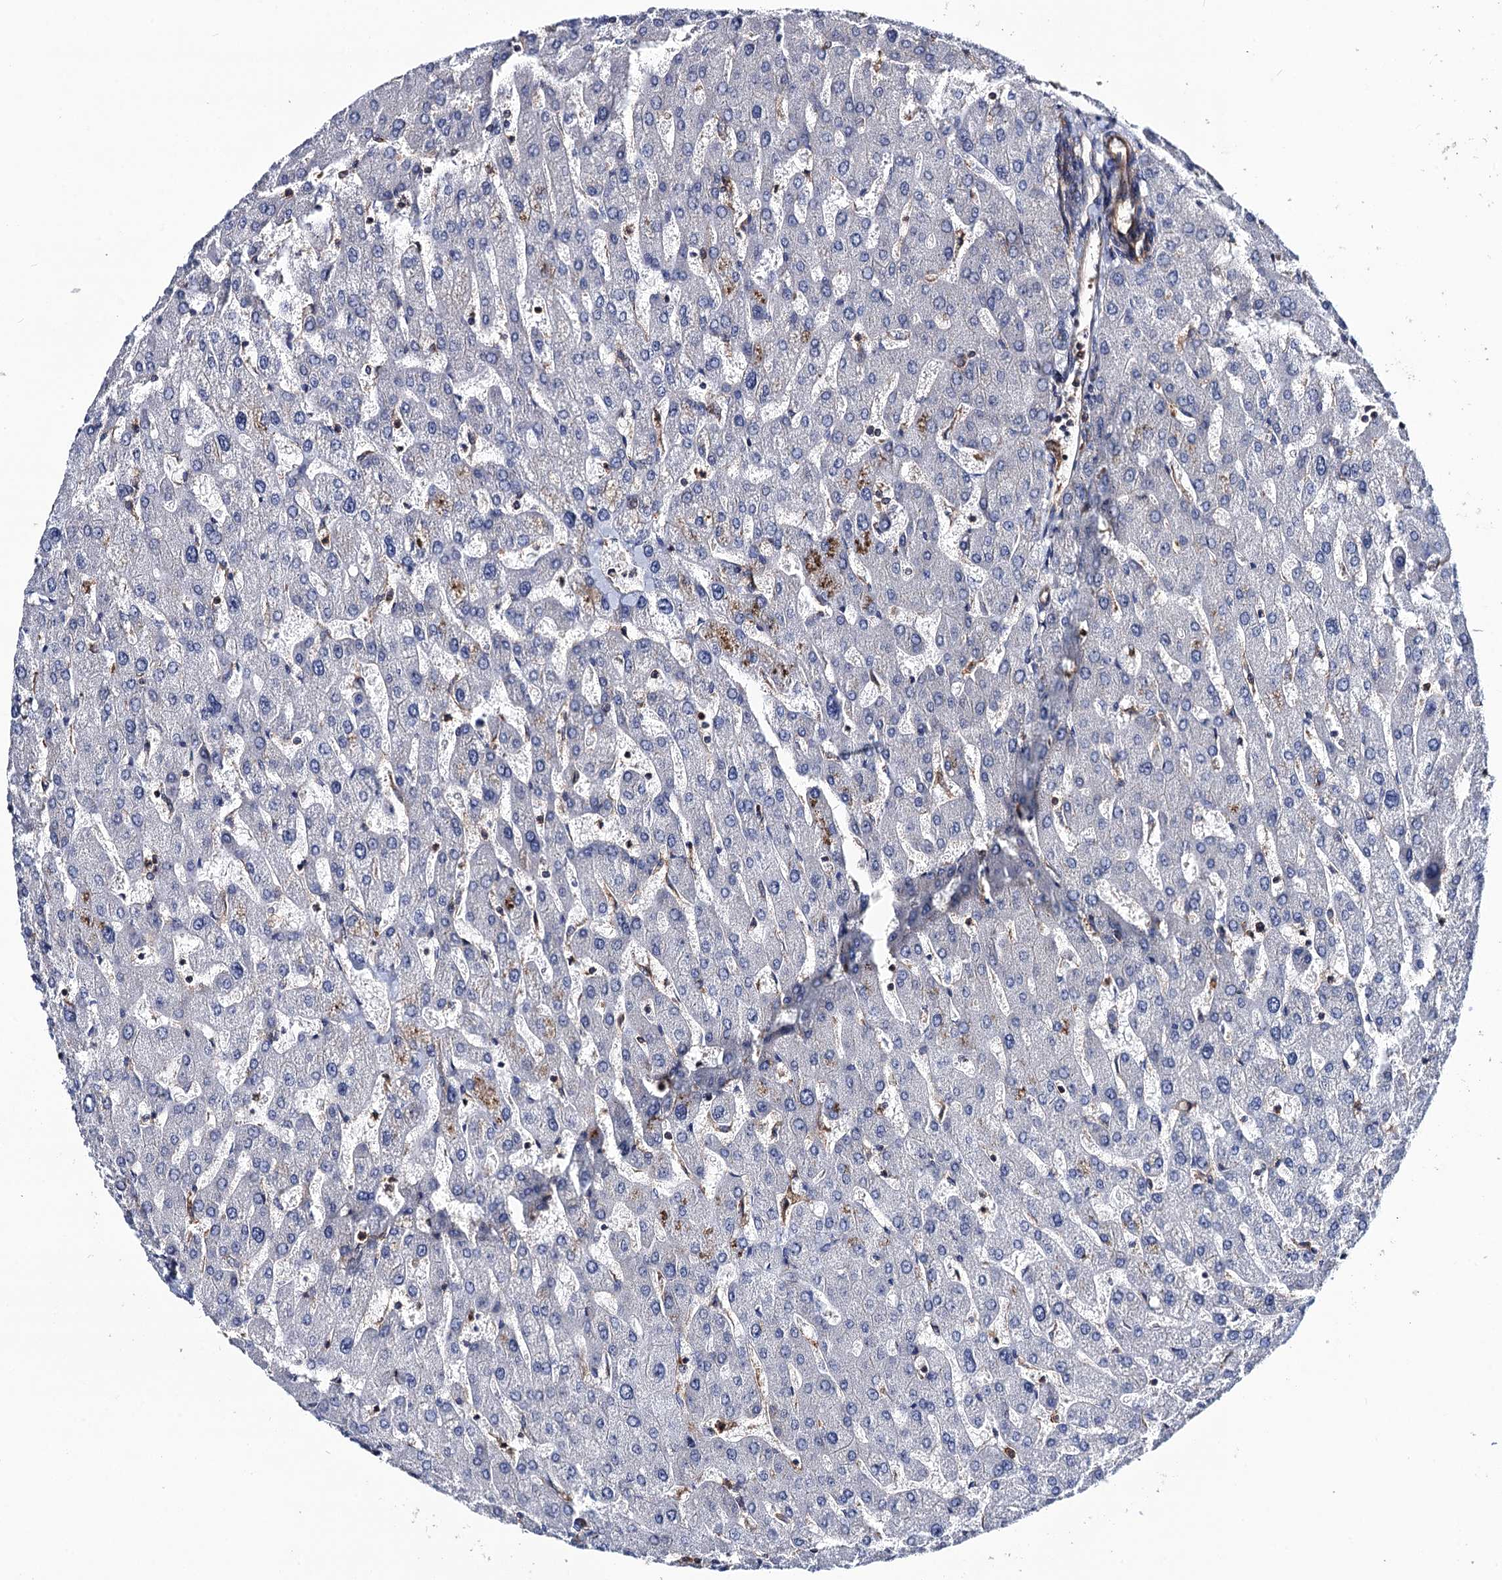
{"staining": {"intensity": "weak", "quantity": "25%-75%", "location": "cytoplasmic/membranous"}, "tissue": "liver", "cell_type": "Cholangiocytes", "image_type": "normal", "snomed": [{"axis": "morphology", "description": "Normal tissue, NOS"}, {"axis": "topography", "description": "Liver"}], "caption": "DAB (3,3'-diaminobenzidine) immunohistochemical staining of normal liver demonstrates weak cytoplasmic/membranous protein positivity in approximately 25%-75% of cholangiocytes. (brown staining indicates protein expression, while blue staining denotes nuclei).", "gene": "DYDC1", "patient": {"sex": "male", "age": 55}}